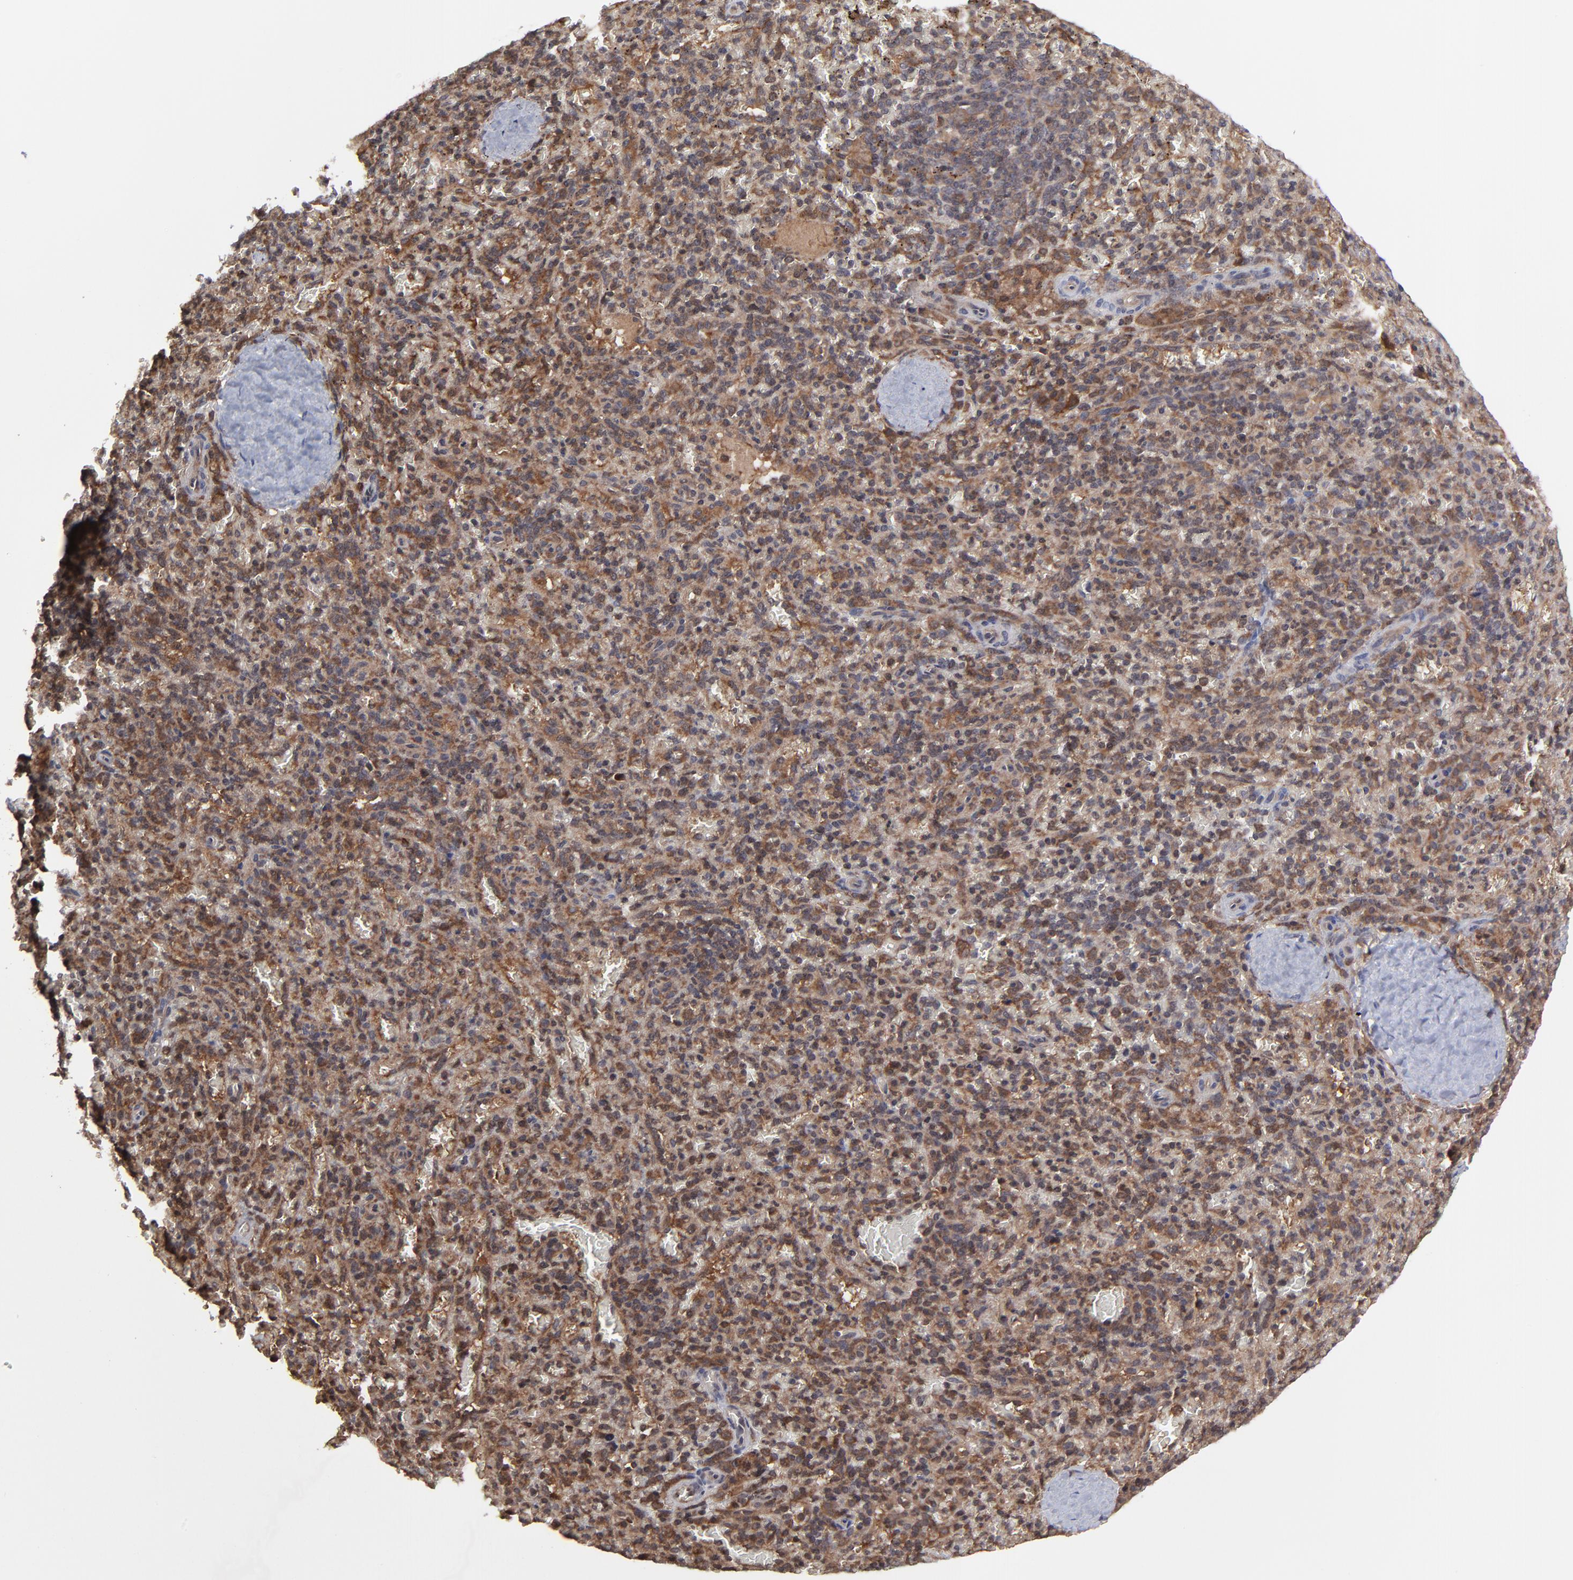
{"staining": {"intensity": "moderate", "quantity": ">75%", "location": "cytoplasmic/membranous"}, "tissue": "spleen", "cell_type": "Cells in red pulp", "image_type": "normal", "snomed": [{"axis": "morphology", "description": "Normal tissue, NOS"}, {"axis": "topography", "description": "Spleen"}], "caption": "Spleen stained with DAB (3,3'-diaminobenzidine) immunohistochemistry (IHC) demonstrates medium levels of moderate cytoplasmic/membranous expression in approximately >75% of cells in red pulp. (DAB = brown stain, brightfield microscopy at high magnification).", "gene": "UBE2L6", "patient": {"sex": "female", "age": 50}}